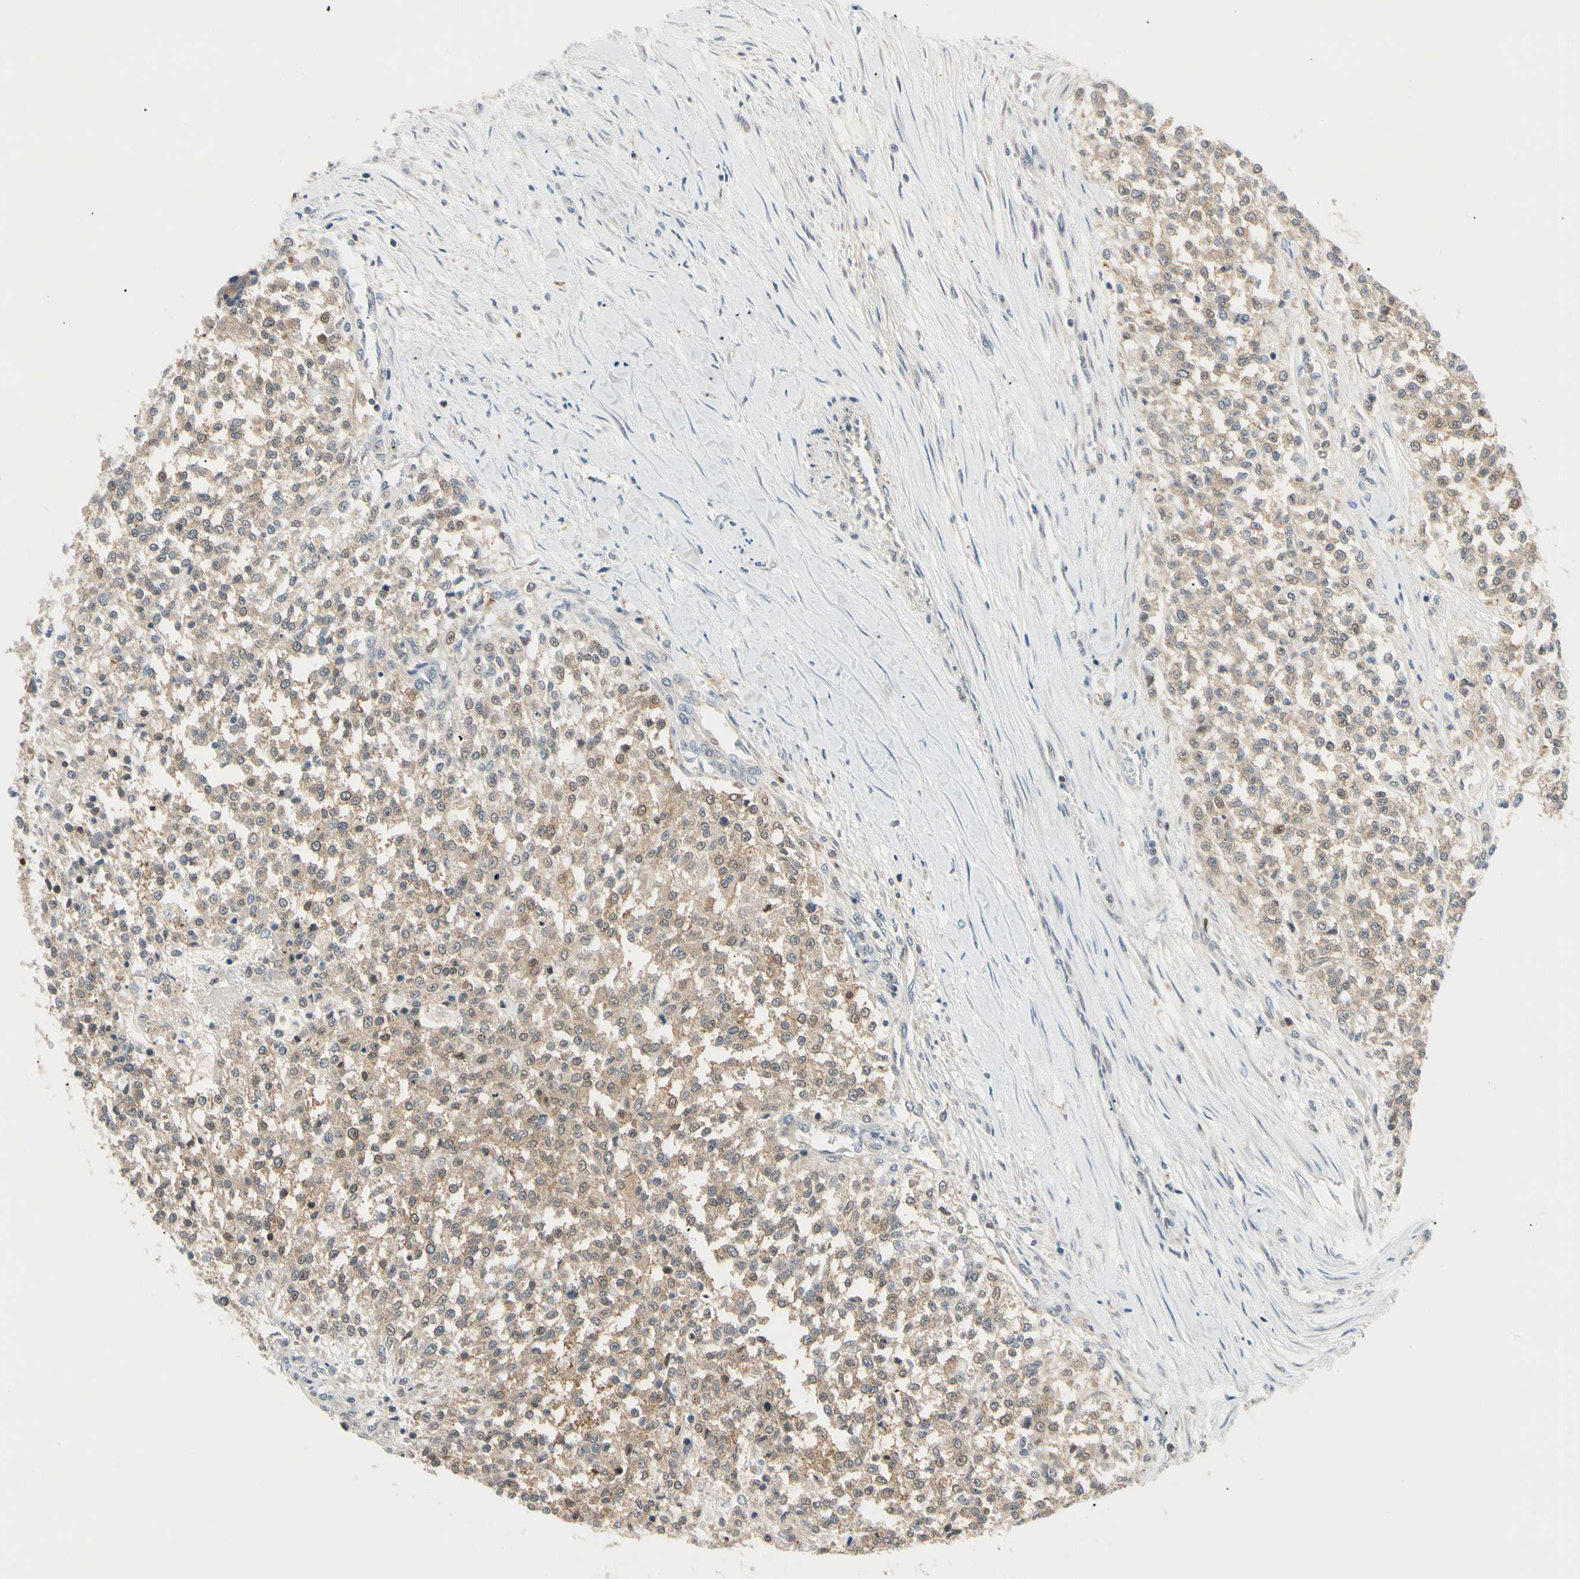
{"staining": {"intensity": "weak", "quantity": "25%-75%", "location": "cytoplasmic/membranous"}, "tissue": "testis cancer", "cell_type": "Tumor cells", "image_type": "cancer", "snomed": [{"axis": "morphology", "description": "Seminoma, NOS"}, {"axis": "topography", "description": "Testis"}], "caption": "Immunohistochemistry of testis seminoma shows low levels of weak cytoplasmic/membranous expression in about 25%-75% of tumor cells. Using DAB (brown) and hematoxylin (blue) stains, captured at high magnification using brightfield microscopy.", "gene": "SEC23B", "patient": {"sex": "male", "age": 59}}